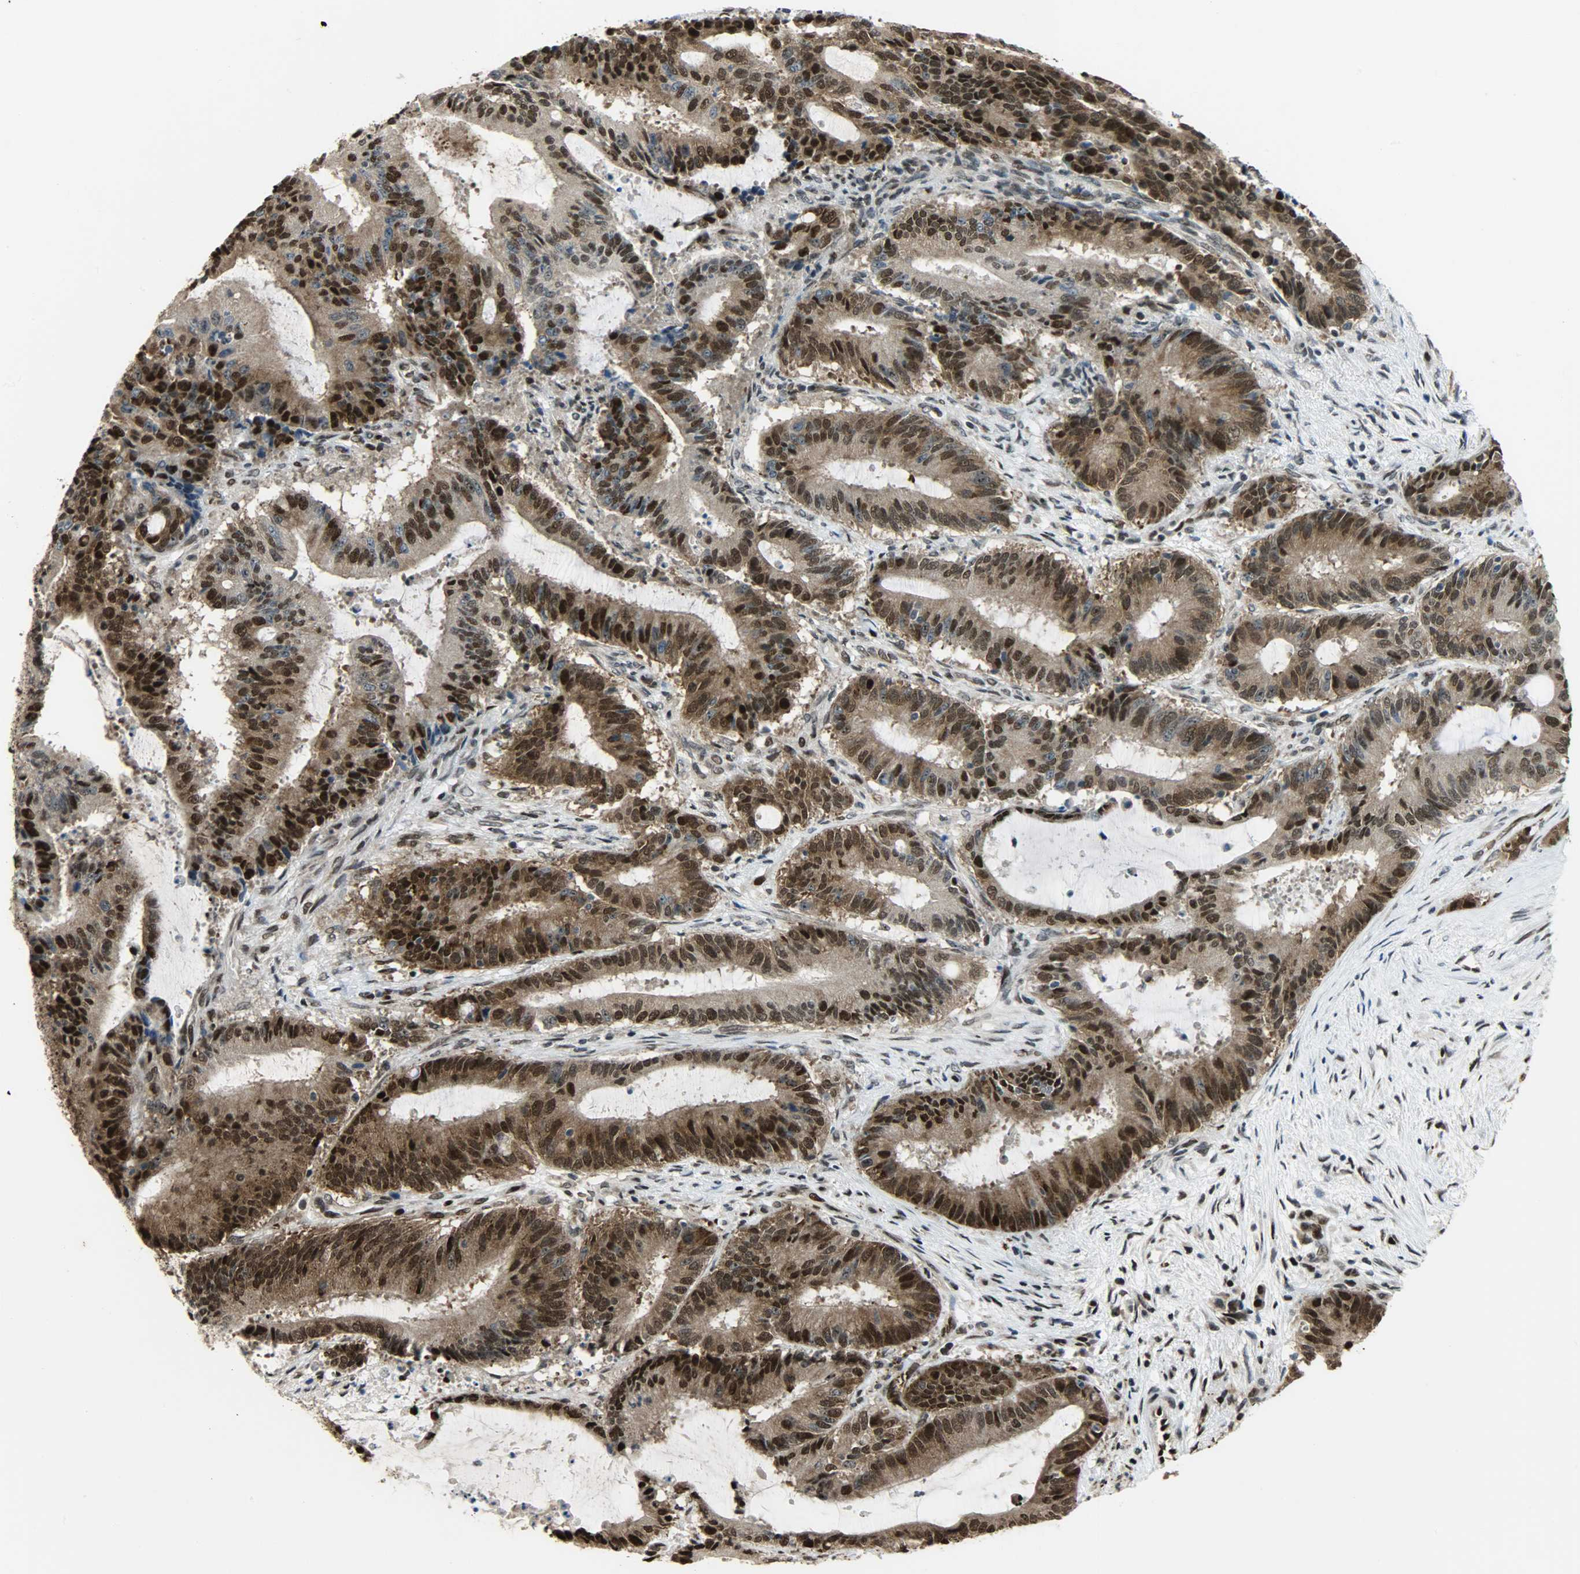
{"staining": {"intensity": "strong", "quantity": ">75%", "location": "cytoplasmic/membranous,nuclear"}, "tissue": "liver cancer", "cell_type": "Tumor cells", "image_type": "cancer", "snomed": [{"axis": "morphology", "description": "Cholangiocarcinoma"}, {"axis": "topography", "description": "Liver"}], "caption": "Immunohistochemistry histopathology image of liver cancer stained for a protein (brown), which reveals high levels of strong cytoplasmic/membranous and nuclear staining in about >75% of tumor cells.", "gene": "SNAI1", "patient": {"sex": "female", "age": 73}}